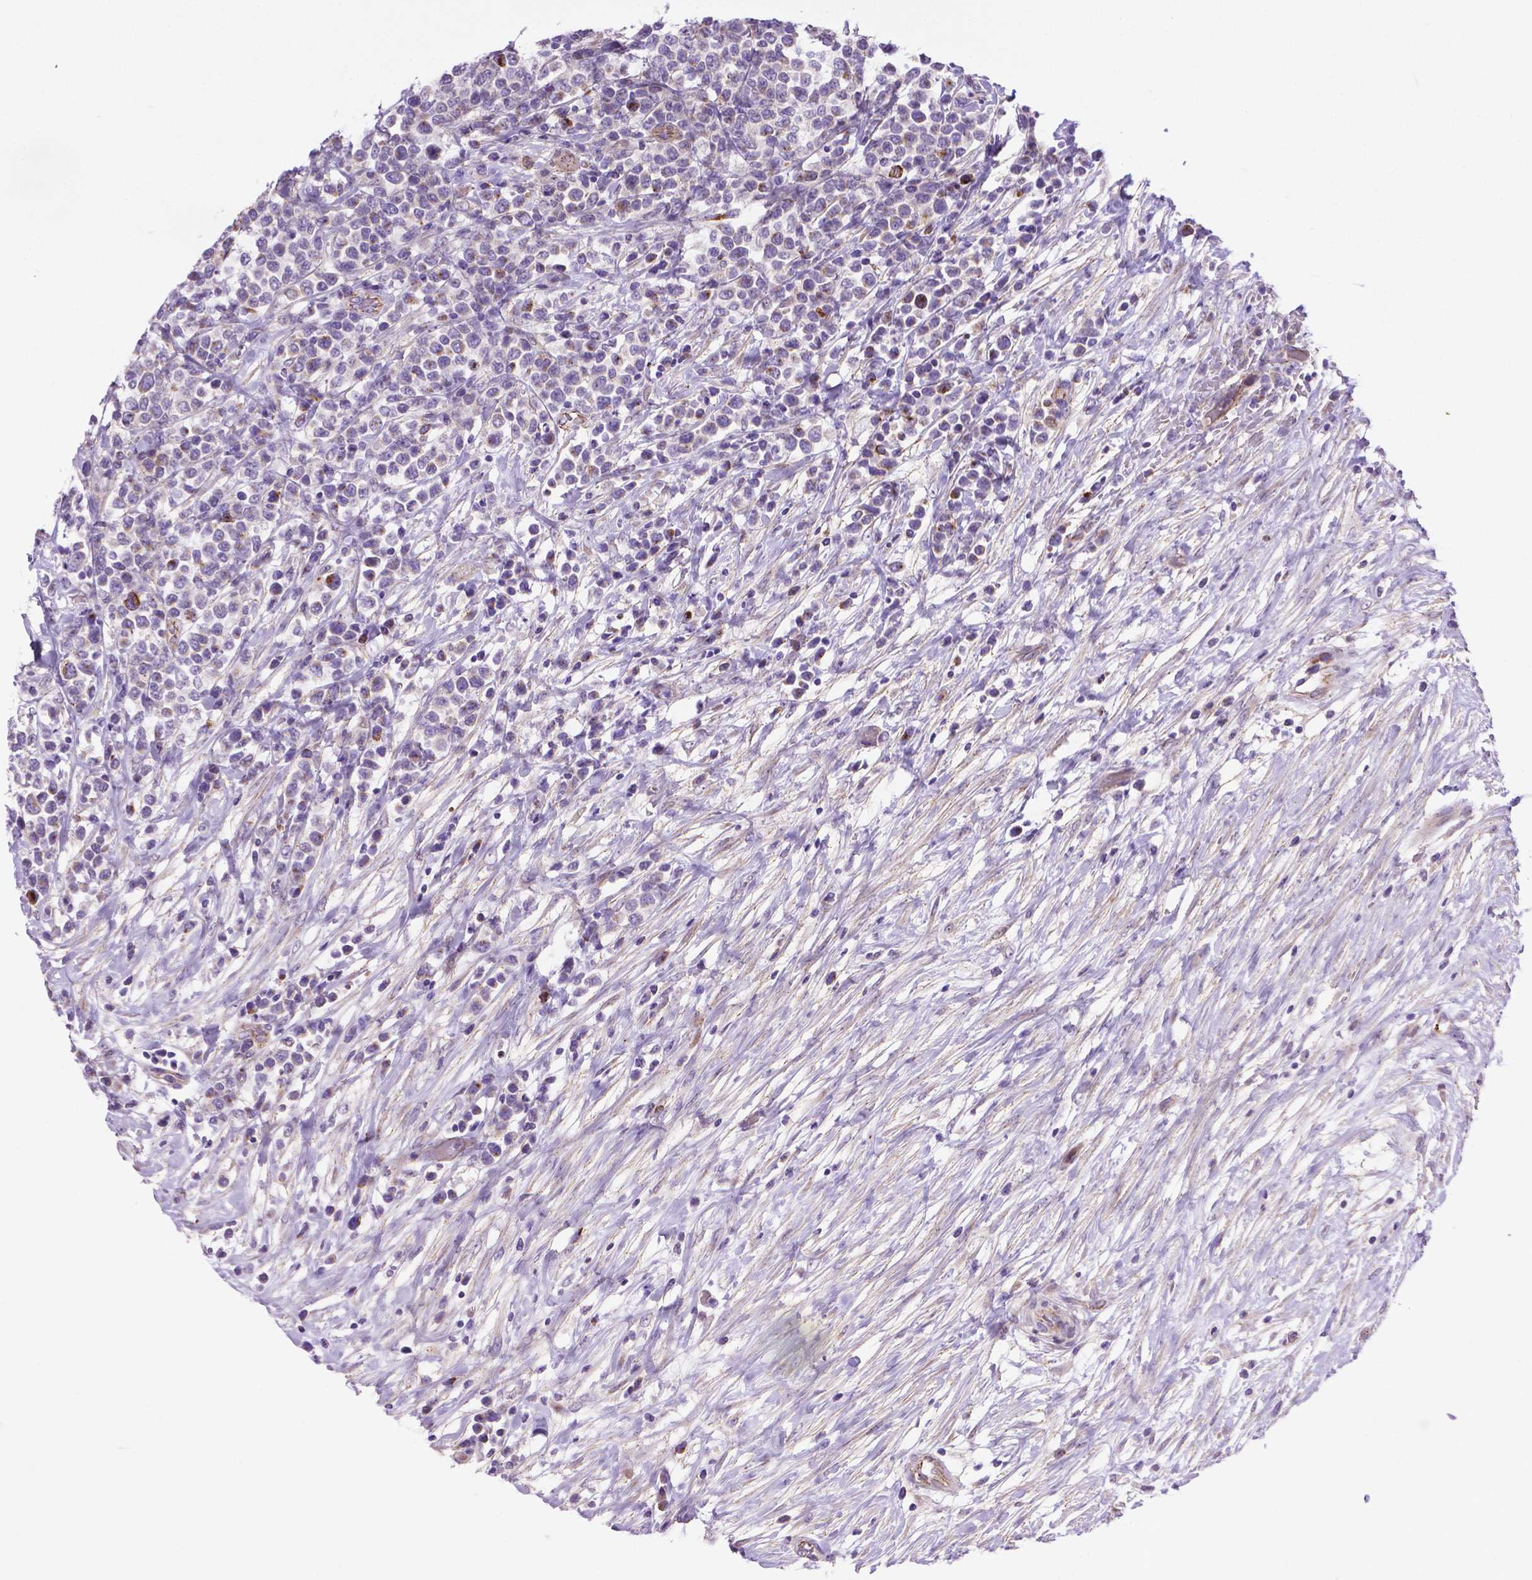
{"staining": {"intensity": "negative", "quantity": "none", "location": "none"}, "tissue": "lymphoma", "cell_type": "Tumor cells", "image_type": "cancer", "snomed": [{"axis": "morphology", "description": "Malignant lymphoma, non-Hodgkin's type, High grade"}, {"axis": "topography", "description": "Soft tissue"}], "caption": "Immunohistochemistry (IHC) histopathology image of malignant lymphoma, non-Hodgkin's type (high-grade) stained for a protein (brown), which displays no staining in tumor cells. Nuclei are stained in blue.", "gene": "CCER2", "patient": {"sex": "female", "age": 56}}